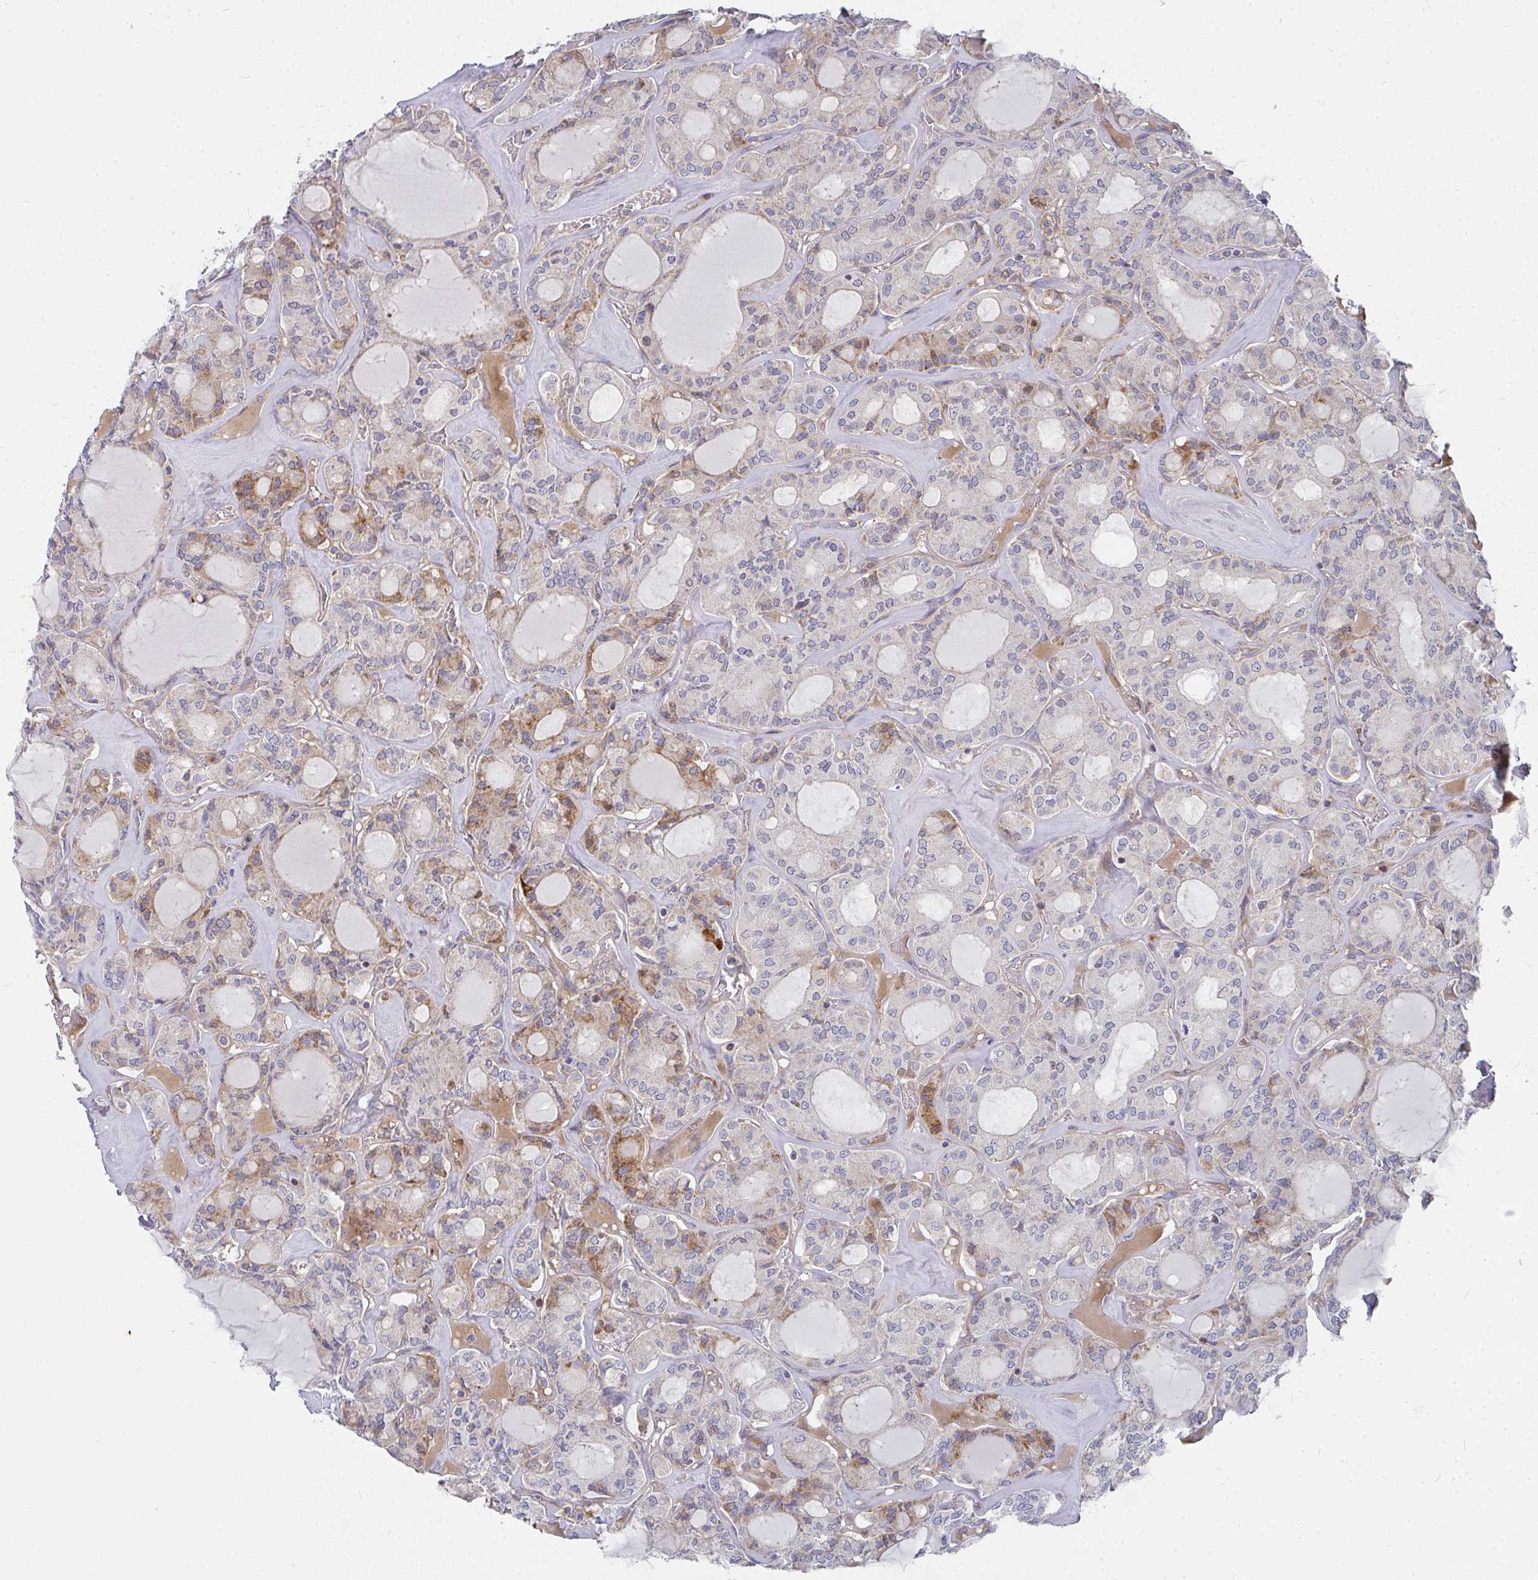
{"staining": {"intensity": "moderate", "quantity": "25%-75%", "location": "cytoplasmic/membranous"}, "tissue": "thyroid cancer", "cell_type": "Tumor cells", "image_type": "cancer", "snomed": [{"axis": "morphology", "description": "Papillary adenocarcinoma, NOS"}, {"axis": "topography", "description": "Thyroid gland"}], "caption": "Tumor cells demonstrate medium levels of moderate cytoplasmic/membranous staining in about 25%-75% of cells in papillary adenocarcinoma (thyroid).", "gene": "RHEBL1", "patient": {"sex": "male", "age": 87}}